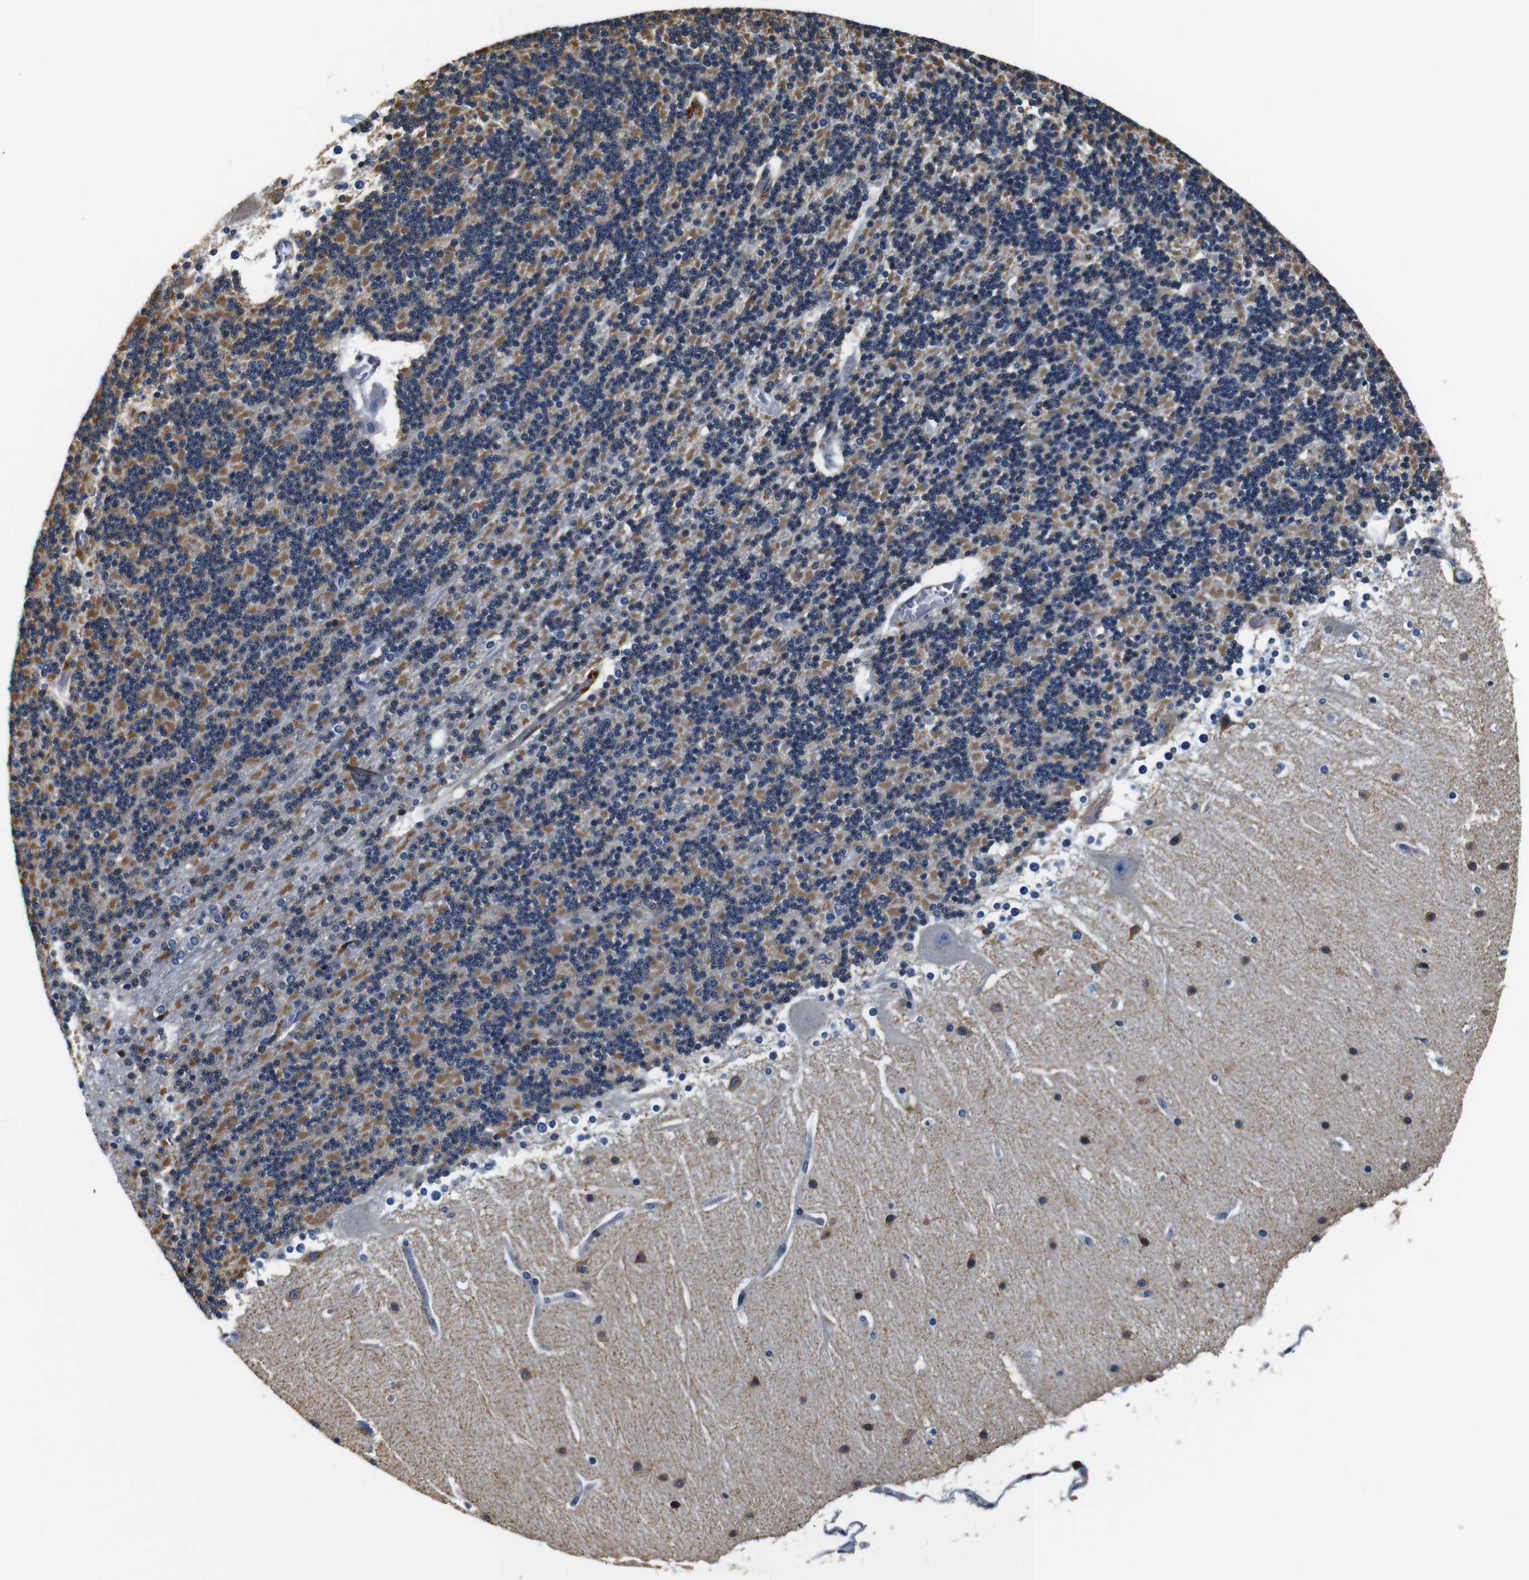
{"staining": {"intensity": "moderate", "quantity": "25%-75%", "location": "cytoplasmic/membranous"}, "tissue": "cerebellum", "cell_type": "Cells in granular layer", "image_type": "normal", "snomed": [{"axis": "morphology", "description": "Normal tissue, NOS"}, {"axis": "topography", "description": "Cerebellum"}], "caption": "Cells in granular layer demonstrate moderate cytoplasmic/membranous staining in about 25%-75% of cells in benign cerebellum. (Brightfield microscopy of DAB IHC at high magnification).", "gene": "COL1A1", "patient": {"sex": "female", "age": 19}}